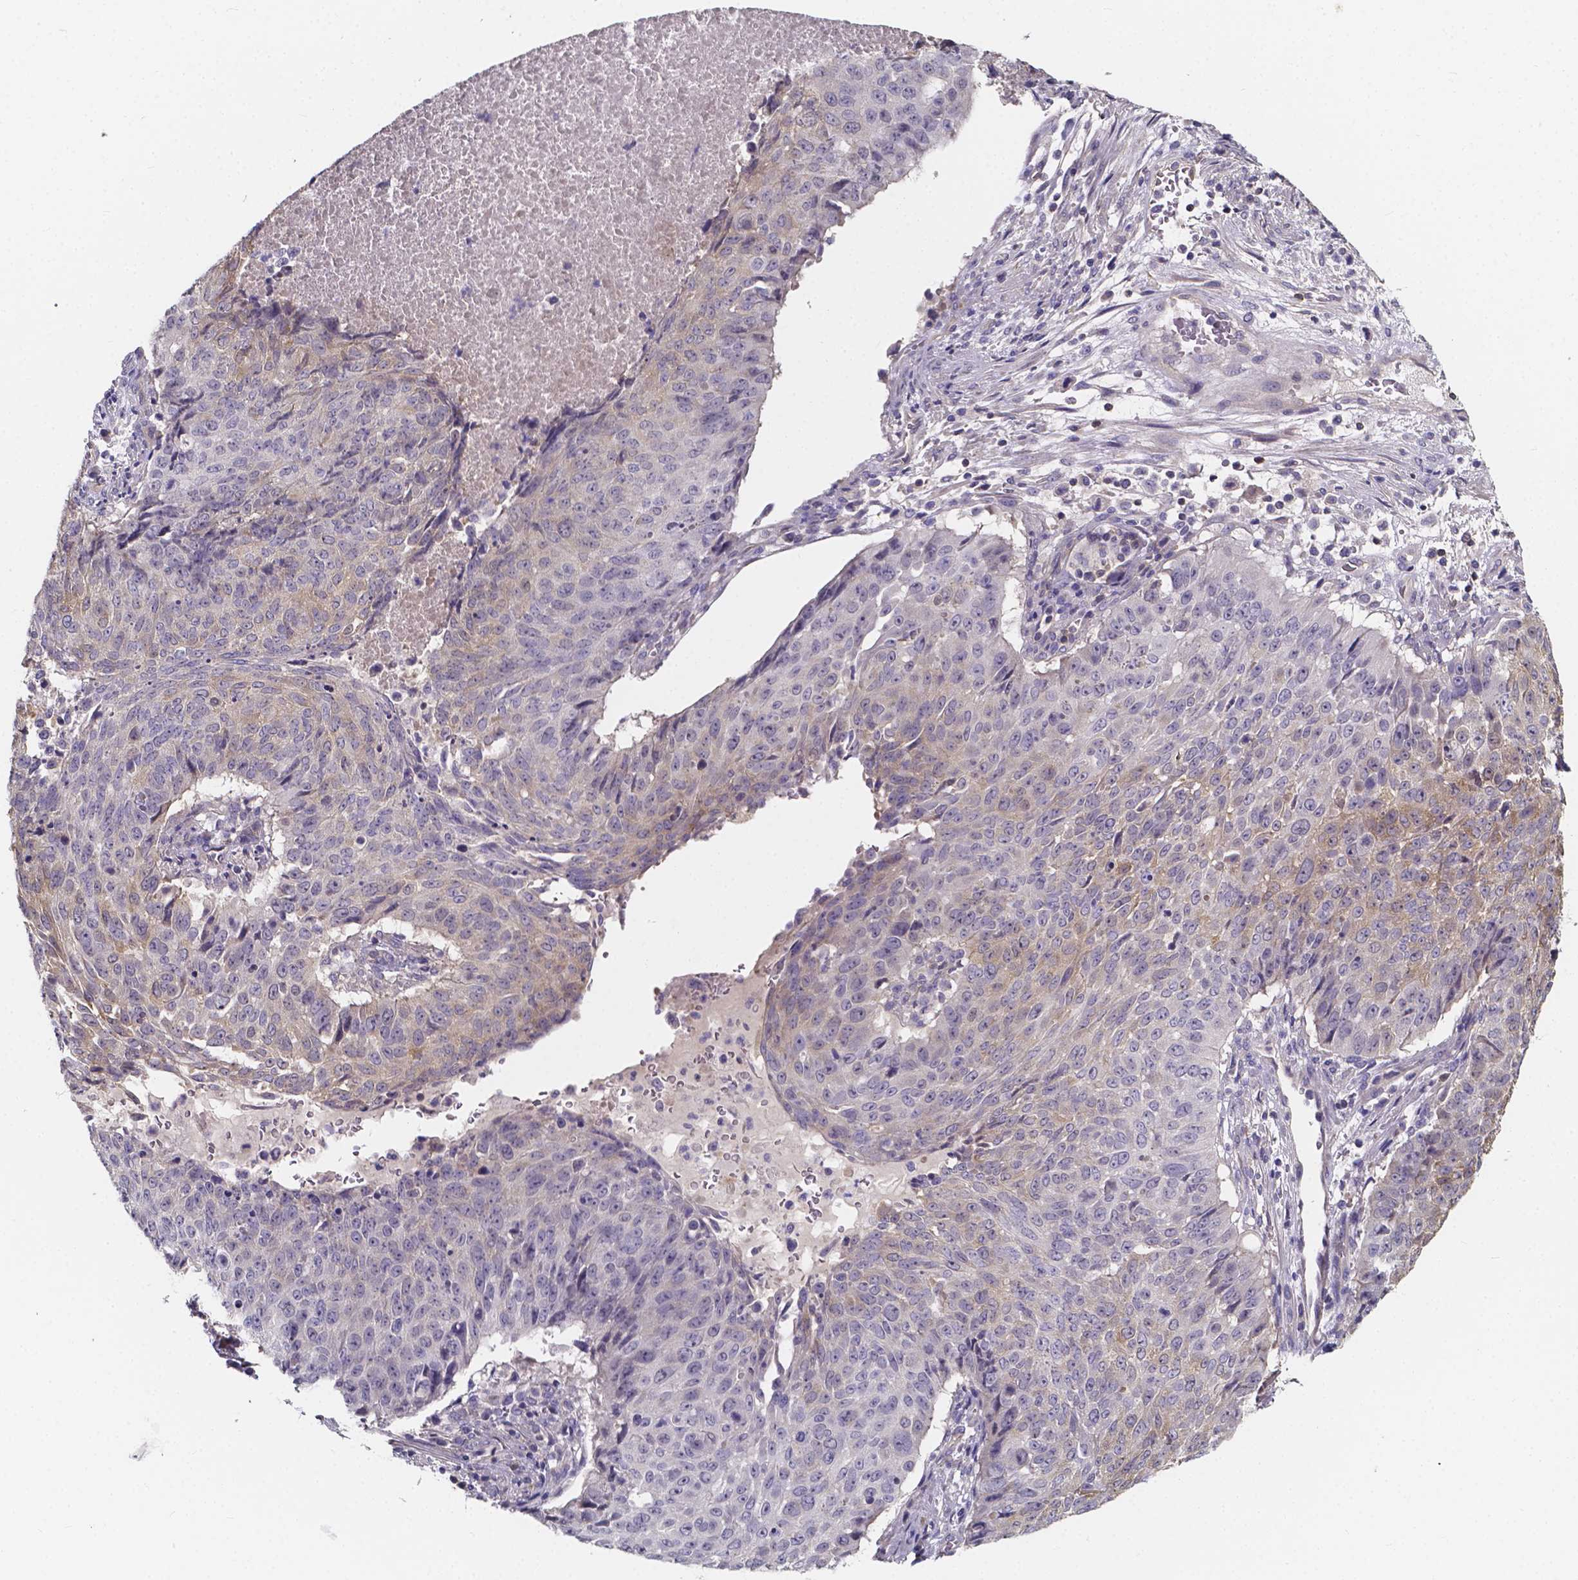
{"staining": {"intensity": "weak", "quantity": "<25%", "location": "cytoplasmic/membranous"}, "tissue": "lung cancer", "cell_type": "Tumor cells", "image_type": "cancer", "snomed": [{"axis": "morphology", "description": "Normal tissue, NOS"}, {"axis": "morphology", "description": "Squamous cell carcinoma, NOS"}, {"axis": "topography", "description": "Bronchus"}, {"axis": "topography", "description": "Lung"}], "caption": "Tumor cells show no significant protein positivity in lung squamous cell carcinoma.", "gene": "THEMIS", "patient": {"sex": "male", "age": 64}}